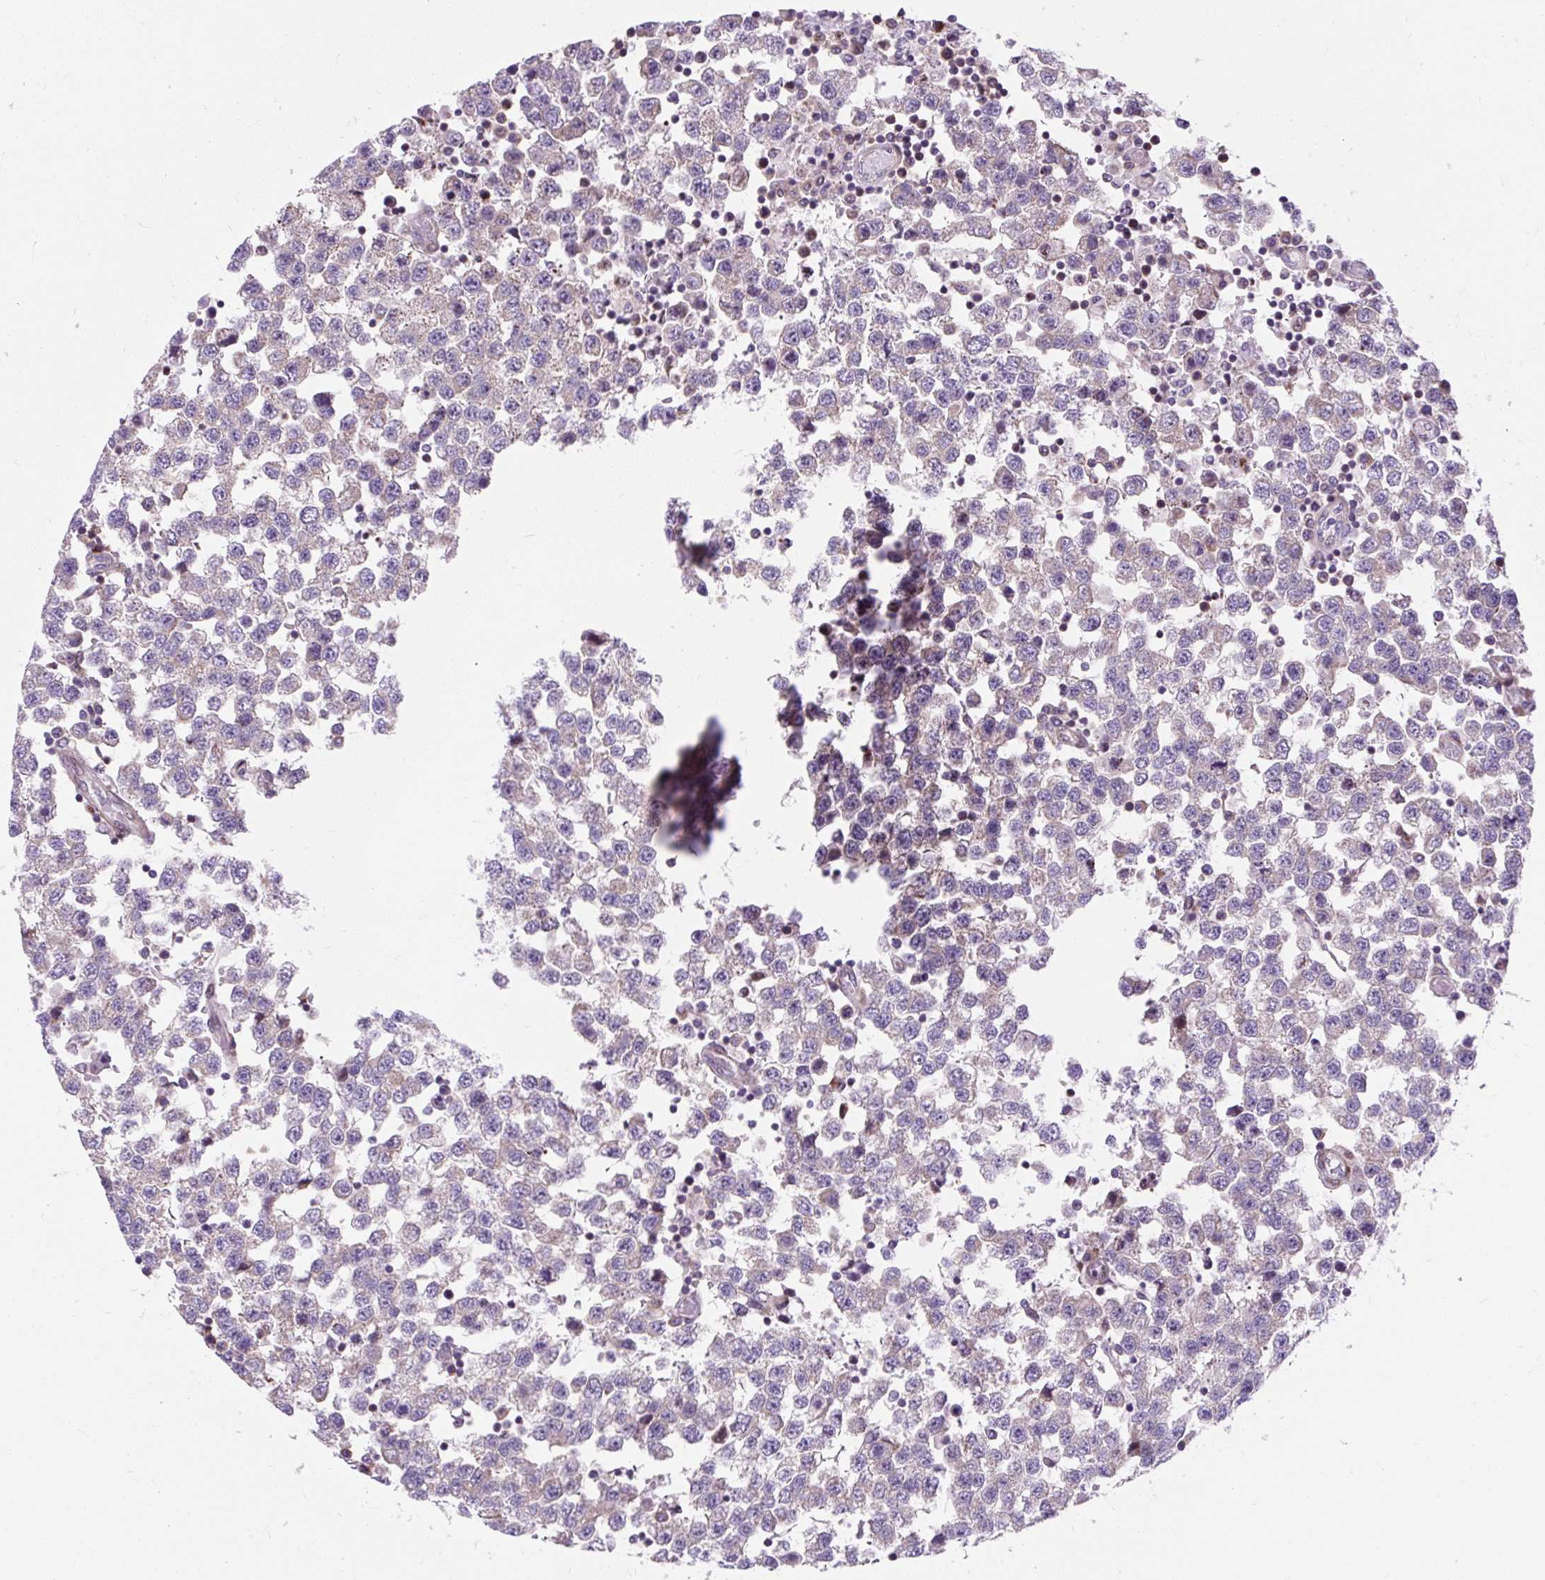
{"staining": {"intensity": "negative", "quantity": "none", "location": "none"}, "tissue": "testis cancer", "cell_type": "Tumor cells", "image_type": "cancer", "snomed": [{"axis": "morphology", "description": "Seminoma, NOS"}, {"axis": "topography", "description": "Testis"}], "caption": "Seminoma (testis) was stained to show a protein in brown. There is no significant positivity in tumor cells.", "gene": "CISD3", "patient": {"sex": "male", "age": 34}}